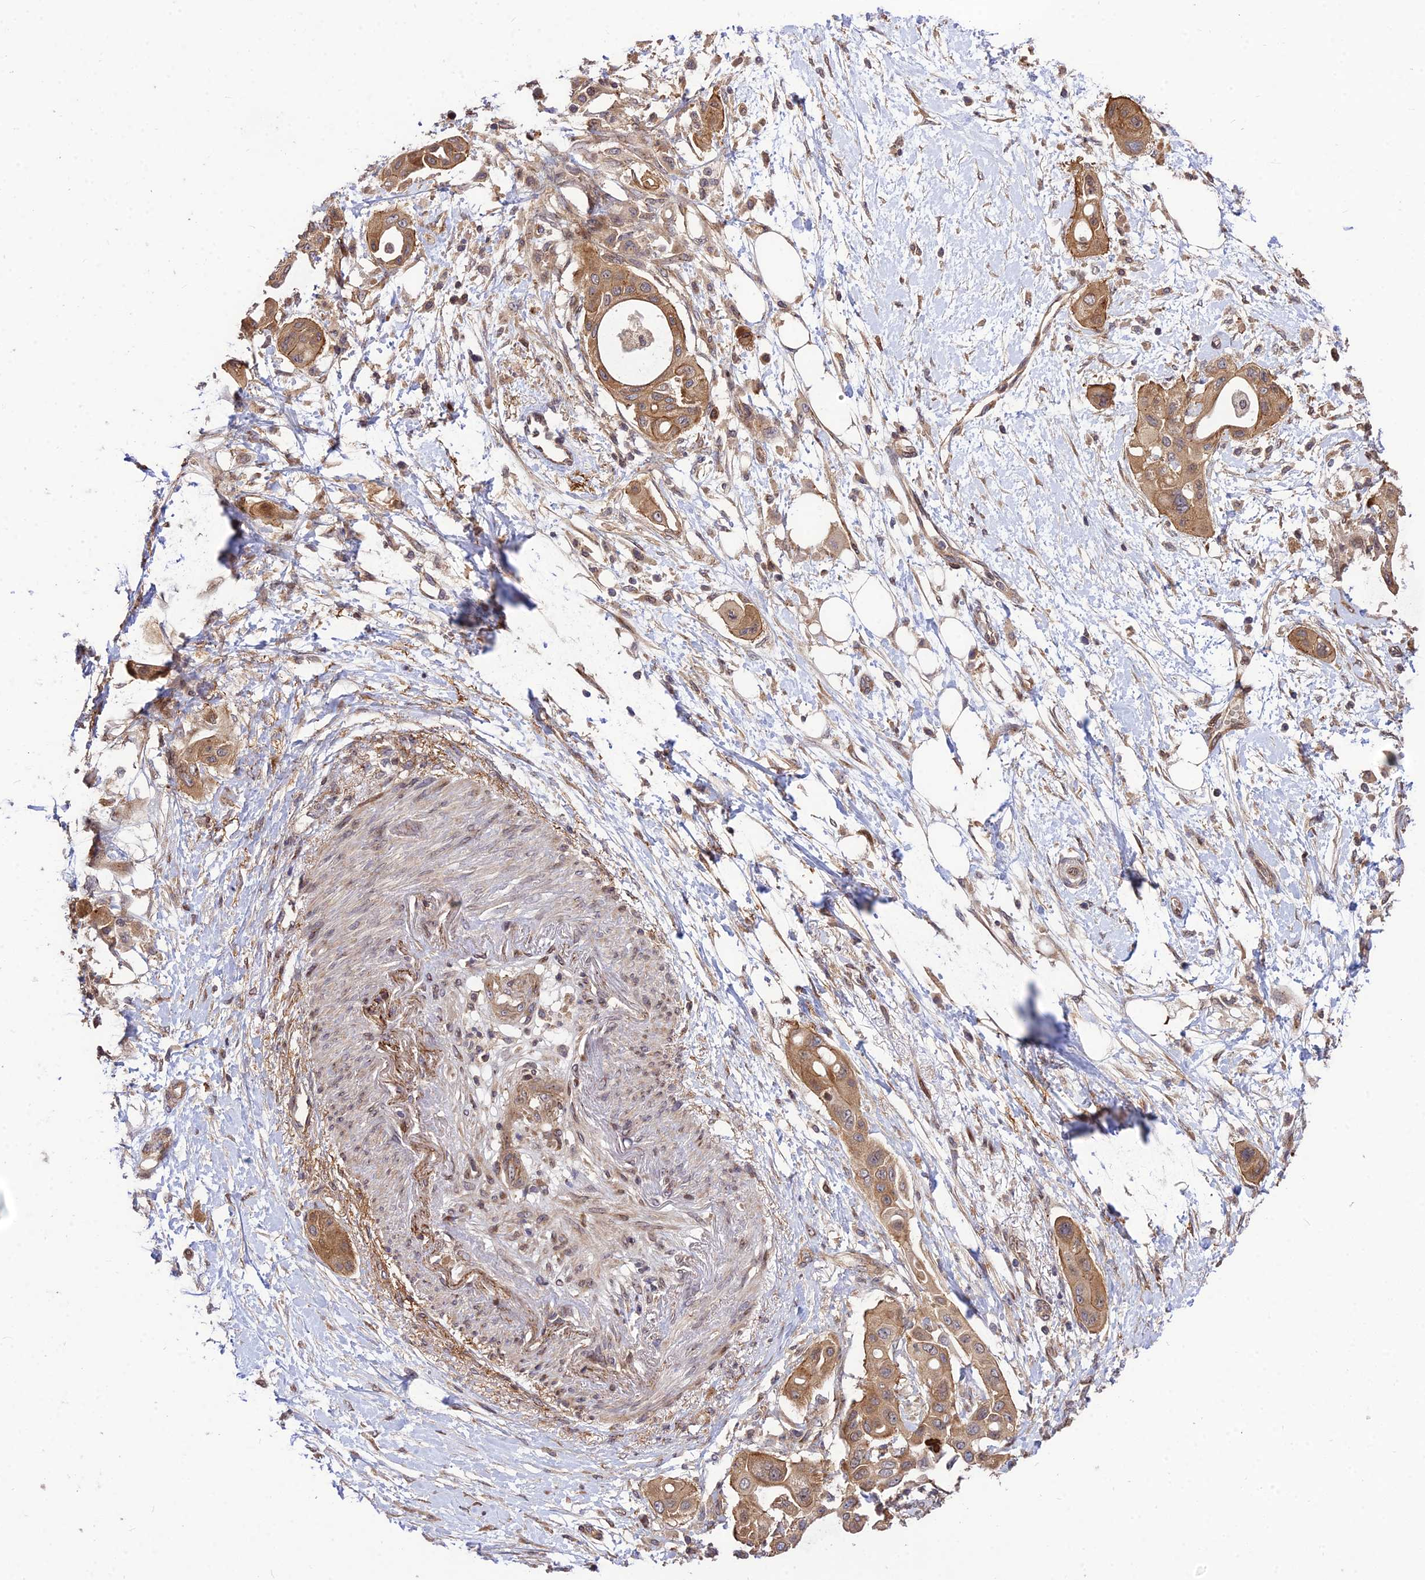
{"staining": {"intensity": "moderate", "quantity": ">75%", "location": "cytoplasmic/membranous"}, "tissue": "pancreatic cancer", "cell_type": "Tumor cells", "image_type": "cancer", "snomed": [{"axis": "morphology", "description": "Adenocarcinoma, NOS"}, {"axis": "topography", "description": "Pancreas"}], "caption": "There is medium levels of moderate cytoplasmic/membranous staining in tumor cells of pancreatic cancer (adenocarcinoma), as demonstrated by immunohistochemical staining (brown color).", "gene": "SMG6", "patient": {"sex": "male", "age": 68}}